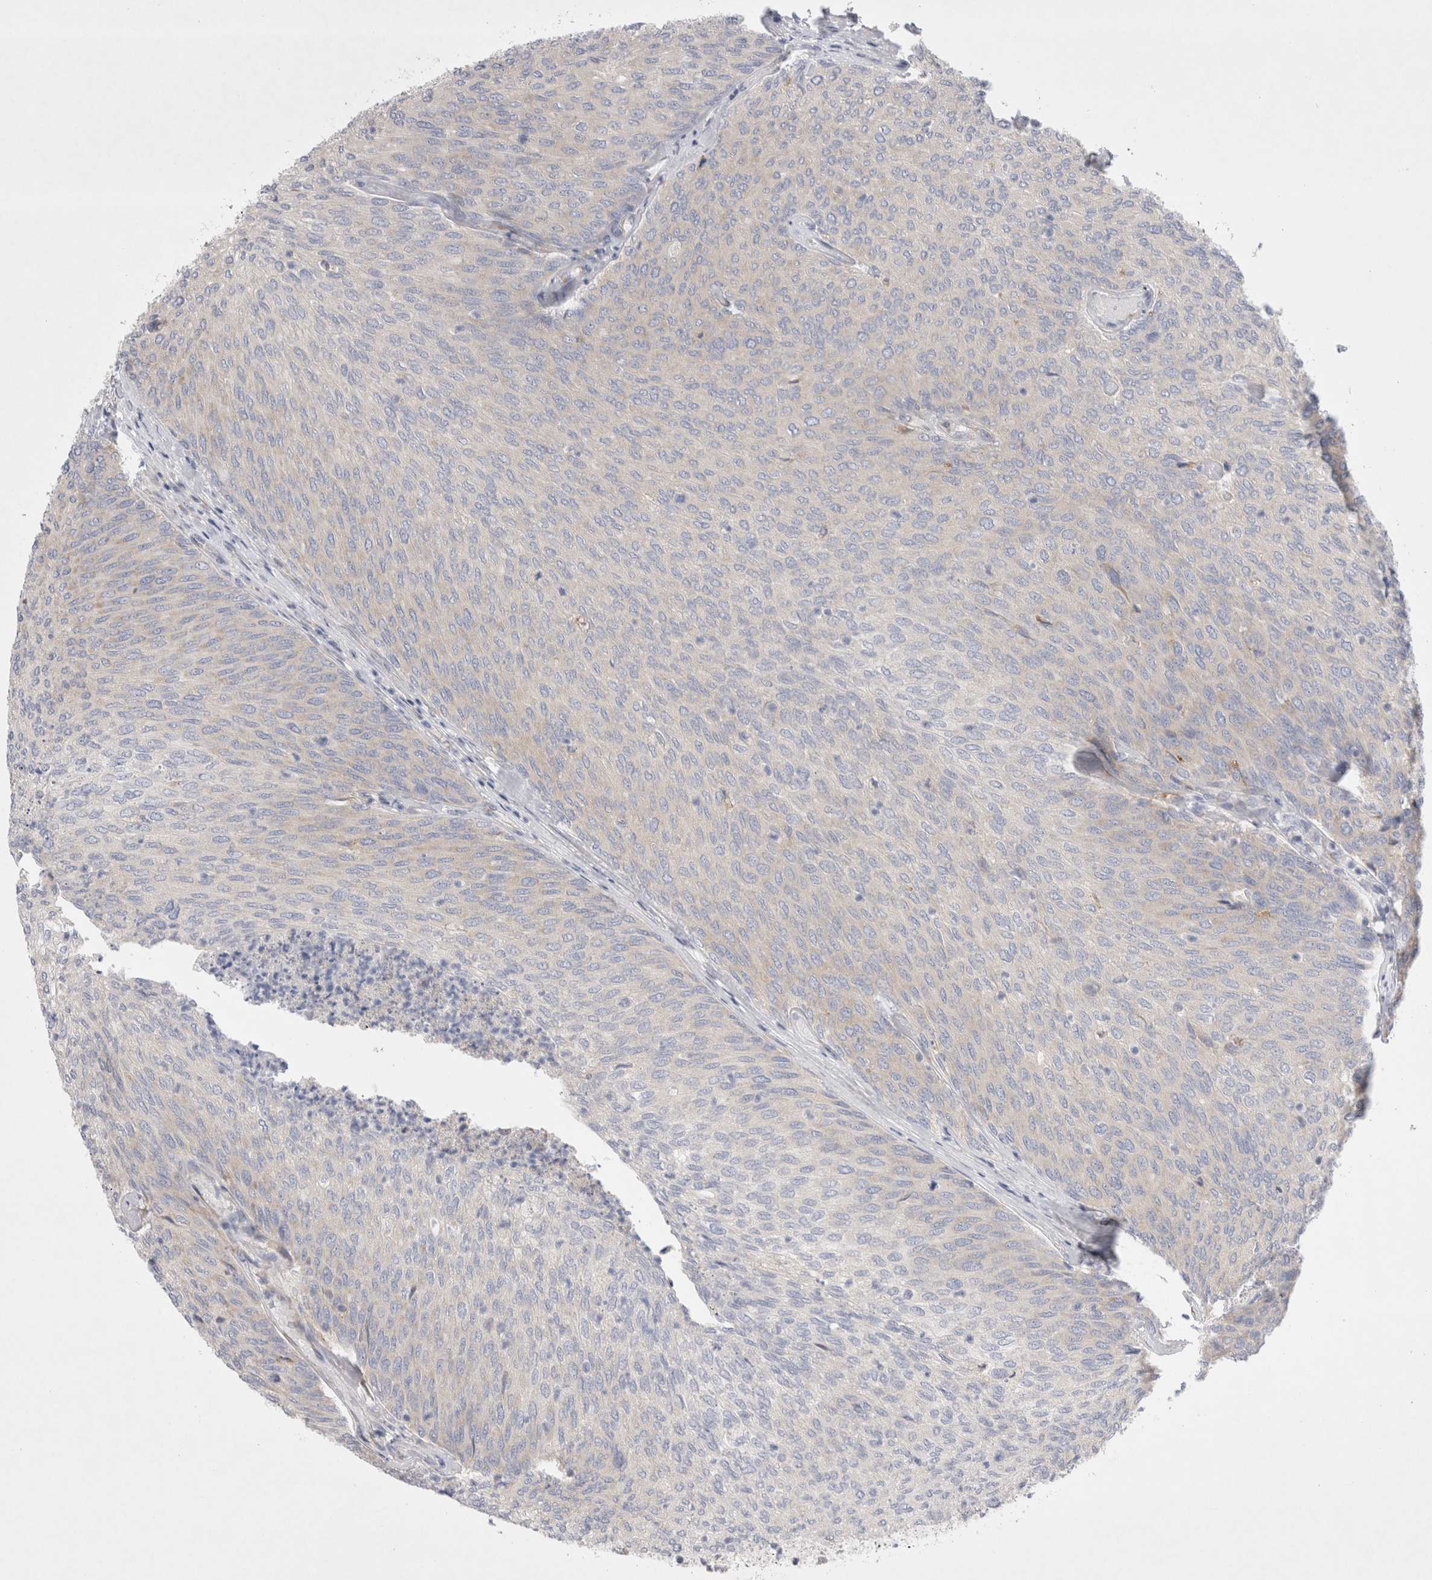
{"staining": {"intensity": "negative", "quantity": "none", "location": "none"}, "tissue": "urothelial cancer", "cell_type": "Tumor cells", "image_type": "cancer", "snomed": [{"axis": "morphology", "description": "Urothelial carcinoma, Low grade"}, {"axis": "topography", "description": "Urinary bladder"}], "caption": "Urothelial cancer was stained to show a protein in brown. There is no significant positivity in tumor cells.", "gene": "RBM12B", "patient": {"sex": "female", "age": 79}}